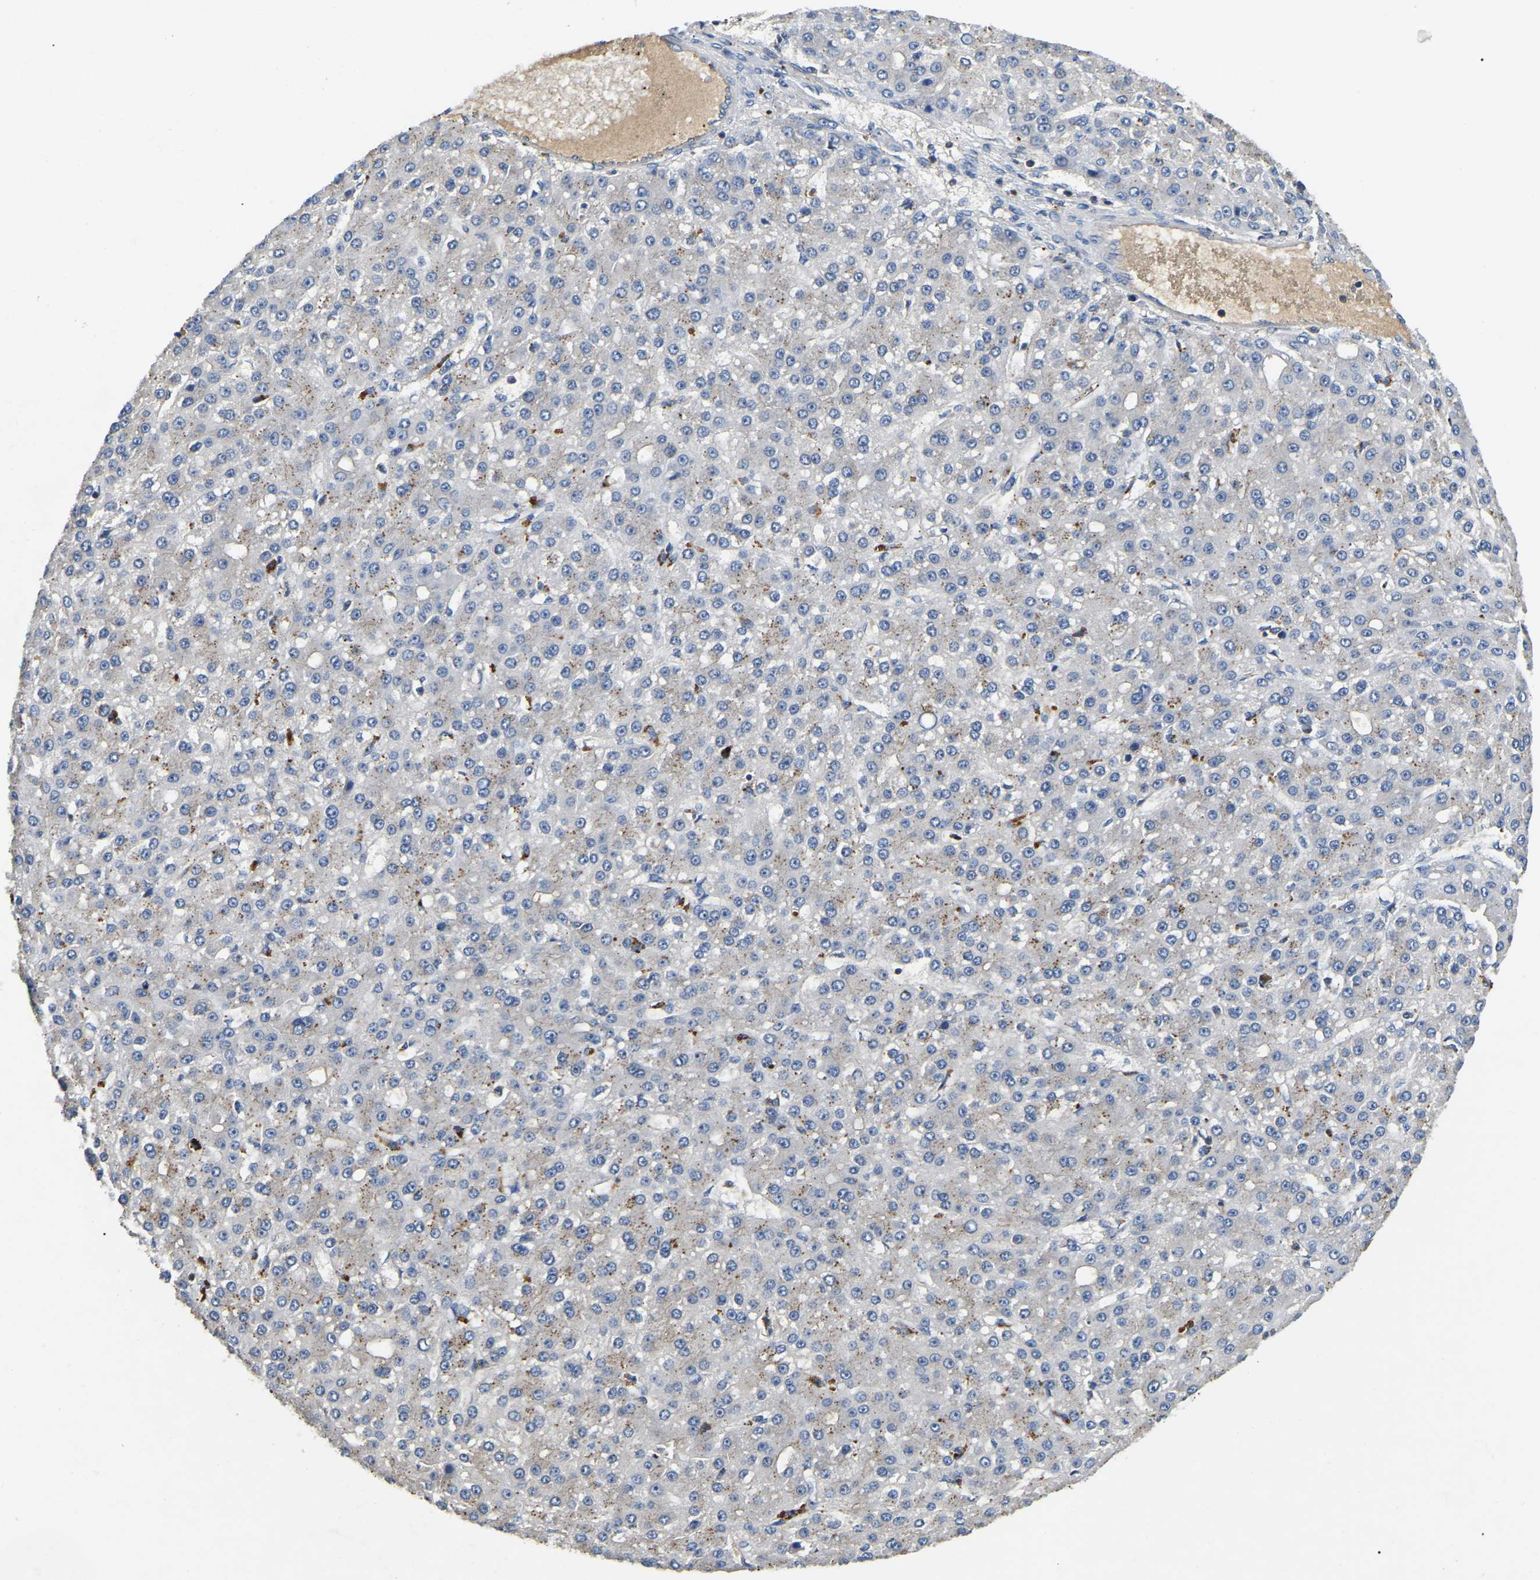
{"staining": {"intensity": "negative", "quantity": "none", "location": "none"}, "tissue": "liver cancer", "cell_type": "Tumor cells", "image_type": "cancer", "snomed": [{"axis": "morphology", "description": "Carcinoma, Hepatocellular, NOS"}, {"axis": "topography", "description": "Liver"}], "caption": "Liver cancer stained for a protein using IHC displays no expression tumor cells.", "gene": "SMPD2", "patient": {"sex": "male", "age": 67}}